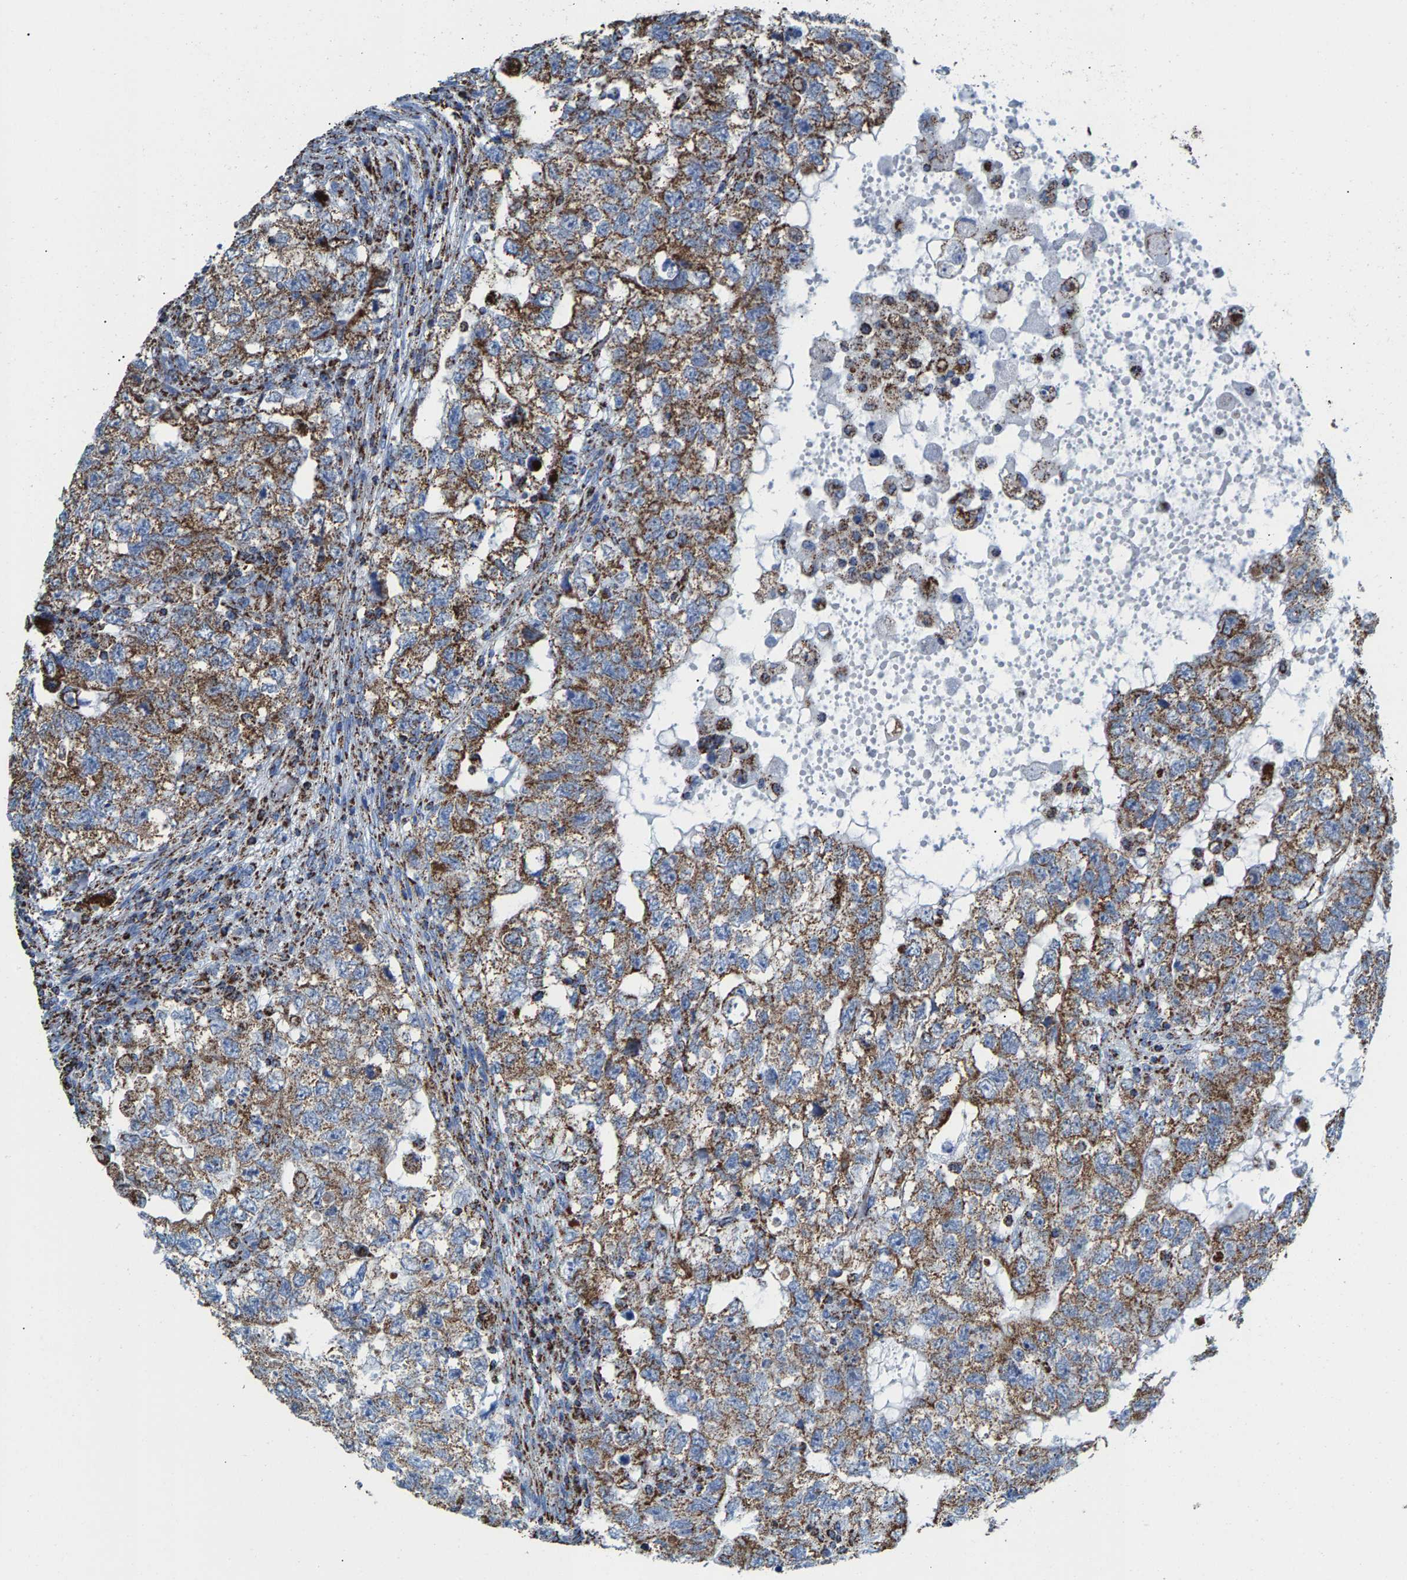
{"staining": {"intensity": "moderate", "quantity": ">75%", "location": "cytoplasmic/membranous"}, "tissue": "testis cancer", "cell_type": "Tumor cells", "image_type": "cancer", "snomed": [{"axis": "morphology", "description": "Carcinoma, Embryonal, NOS"}, {"axis": "topography", "description": "Testis"}], "caption": "Immunohistochemistry (IHC) staining of testis cancer, which shows medium levels of moderate cytoplasmic/membranous expression in about >75% of tumor cells indicating moderate cytoplasmic/membranous protein expression. The staining was performed using DAB (3,3'-diaminobenzidine) (brown) for protein detection and nuclei were counterstained in hematoxylin (blue).", "gene": "ECHS1", "patient": {"sex": "male", "age": 36}}